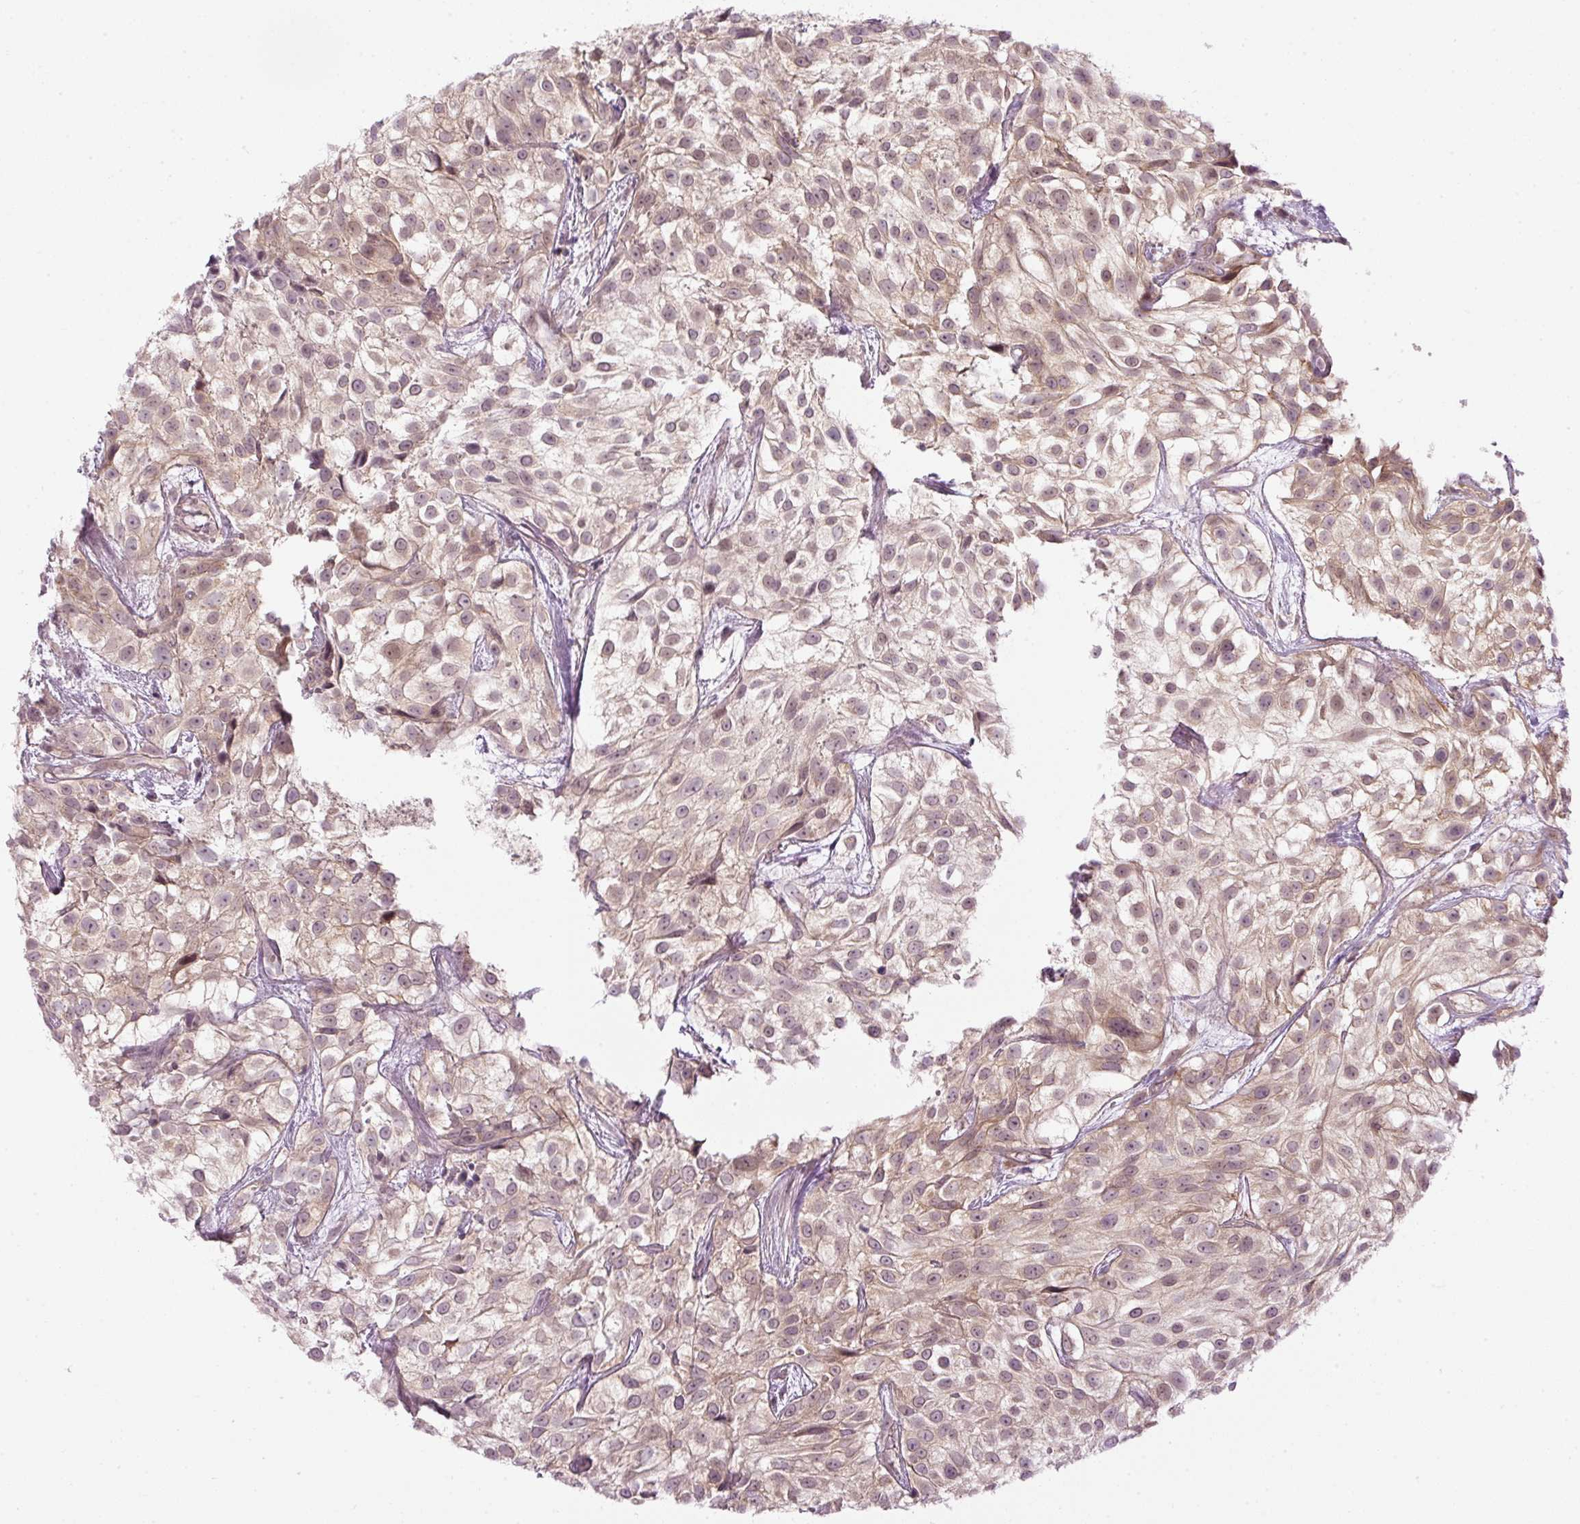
{"staining": {"intensity": "moderate", "quantity": ">75%", "location": "cytoplasmic/membranous"}, "tissue": "urothelial cancer", "cell_type": "Tumor cells", "image_type": "cancer", "snomed": [{"axis": "morphology", "description": "Urothelial carcinoma, High grade"}, {"axis": "topography", "description": "Urinary bladder"}], "caption": "DAB immunohistochemical staining of human urothelial cancer exhibits moderate cytoplasmic/membranous protein expression in about >75% of tumor cells.", "gene": "MZT2B", "patient": {"sex": "male", "age": 56}}